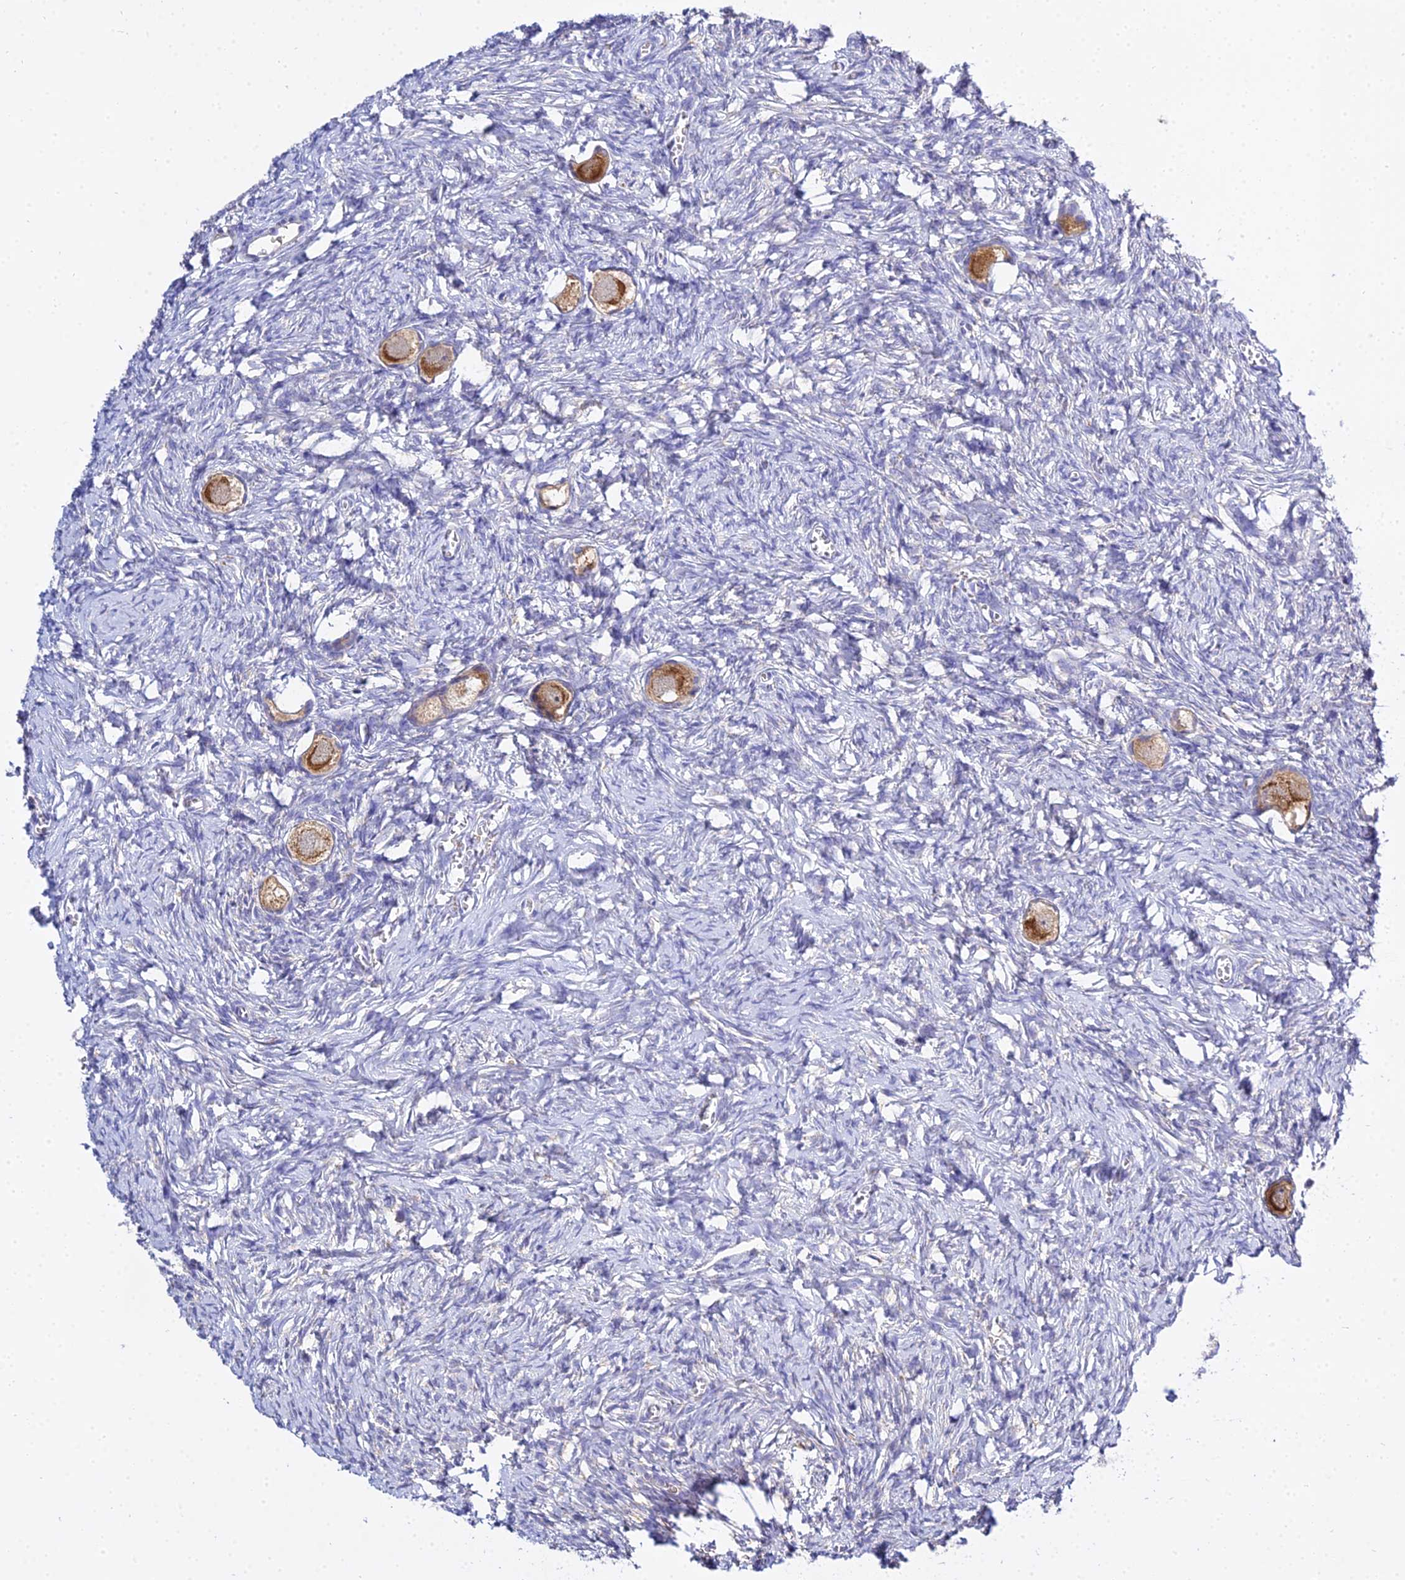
{"staining": {"intensity": "moderate", "quantity": ">75%", "location": "cytoplasmic/membranous"}, "tissue": "ovary", "cell_type": "Follicle cells", "image_type": "normal", "snomed": [{"axis": "morphology", "description": "Normal tissue, NOS"}, {"axis": "topography", "description": "Ovary"}], "caption": "Moderate cytoplasmic/membranous protein positivity is seen in about >75% of follicle cells in ovary. (DAB IHC with brightfield microscopy, high magnification).", "gene": "TYW5", "patient": {"sex": "female", "age": 27}}